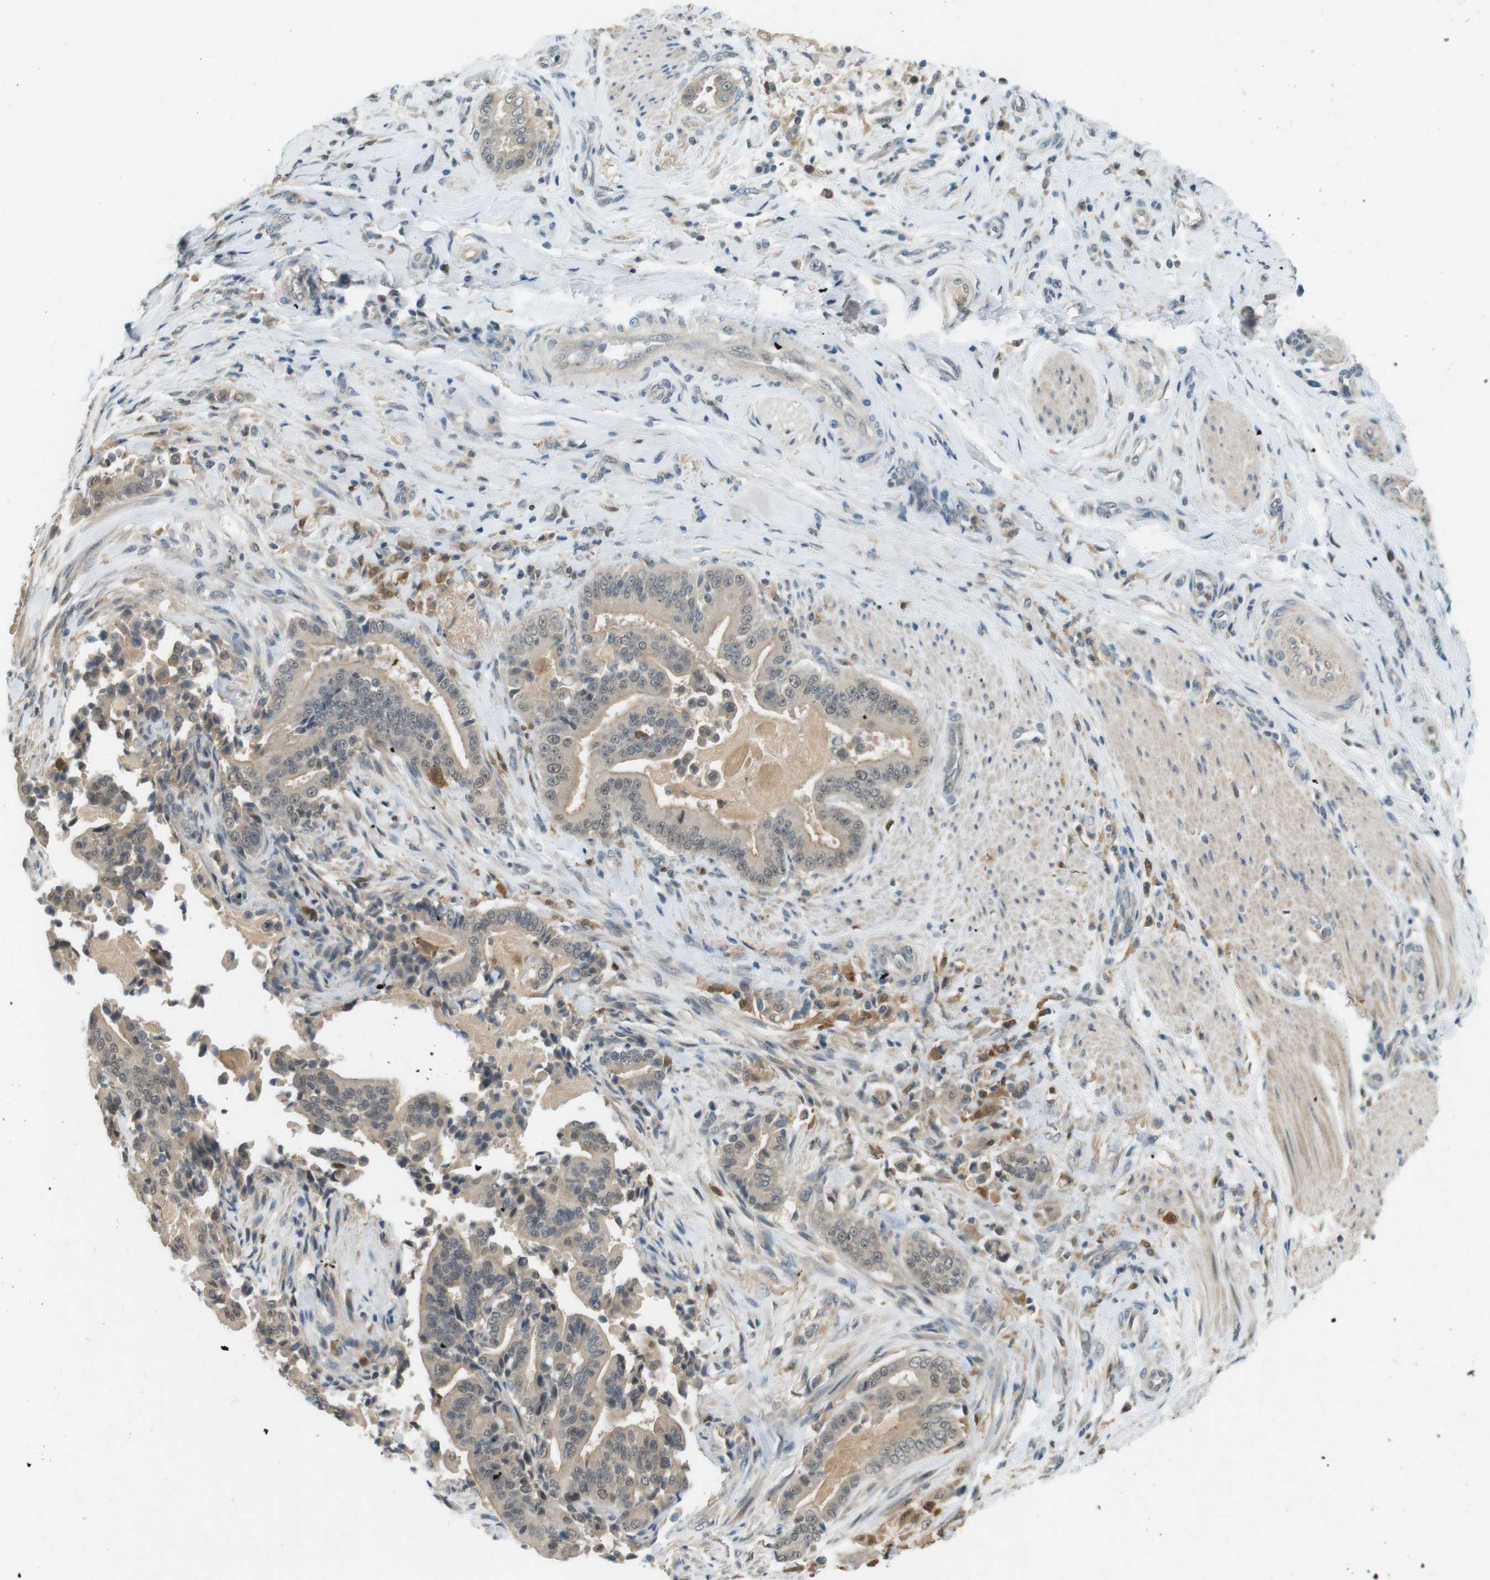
{"staining": {"intensity": "weak", "quantity": ">75%", "location": "cytoplasmic/membranous,nuclear"}, "tissue": "pancreatic cancer", "cell_type": "Tumor cells", "image_type": "cancer", "snomed": [{"axis": "morphology", "description": "Normal tissue, NOS"}, {"axis": "morphology", "description": "Adenocarcinoma, NOS"}, {"axis": "topography", "description": "Pancreas"}], "caption": "This is a micrograph of immunohistochemistry staining of pancreatic cancer (adenocarcinoma), which shows weak expression in the cytoplasmic/membranous and nuclear of tumor cells.", "gene": "CDK14", "patient": {"sex": "male", "age": 63}}